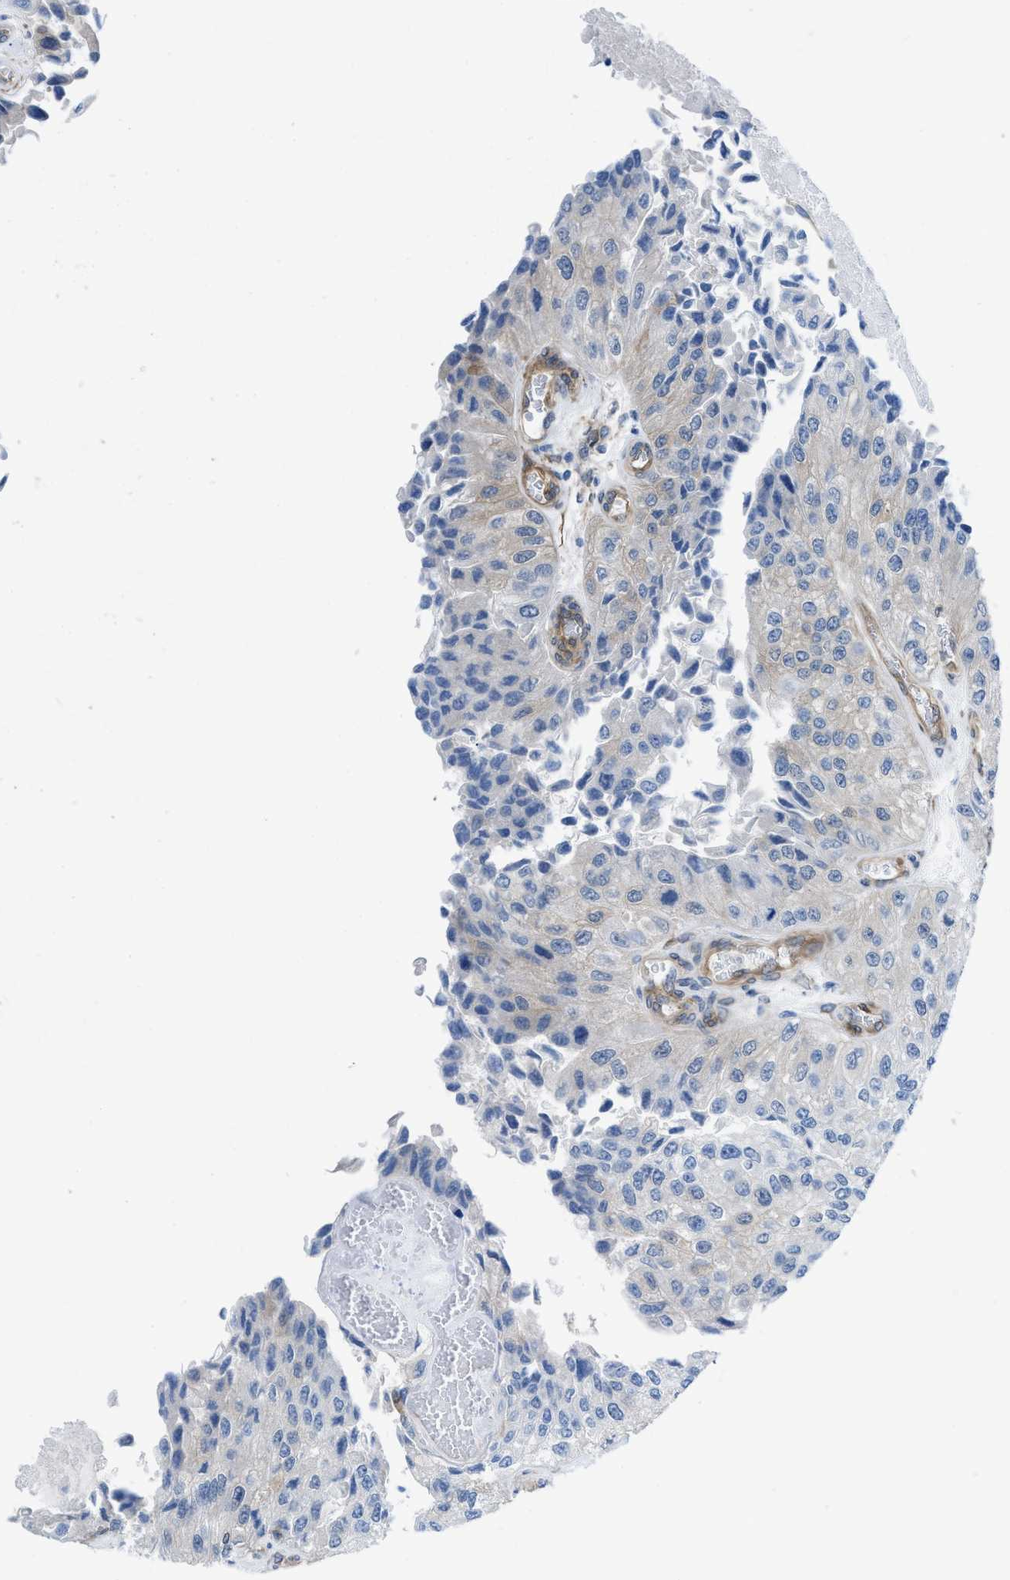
{"staining": {"intensity": "moderate", "quantity": "<25%", "location": "cytoplasmic/membranous"}, "tissue": "urothelial cancer", "cell_type": "Tumor cells", "image_type": "cancer", "snomed": [{"axis": "morphology", "description": "Urothelial carcinoma, High grade"}, {"axis": "topography", "description": "Kidney"}, {"axis": "topography", "description": "Urinary bladder"}], "caption": "Human urothelial carcinoma (high-grade) stained with a protein marker reveals moderate staining in tumor cells.", "gene": "PDLIM5", "patient": {"sex": "male", "age": 77}}